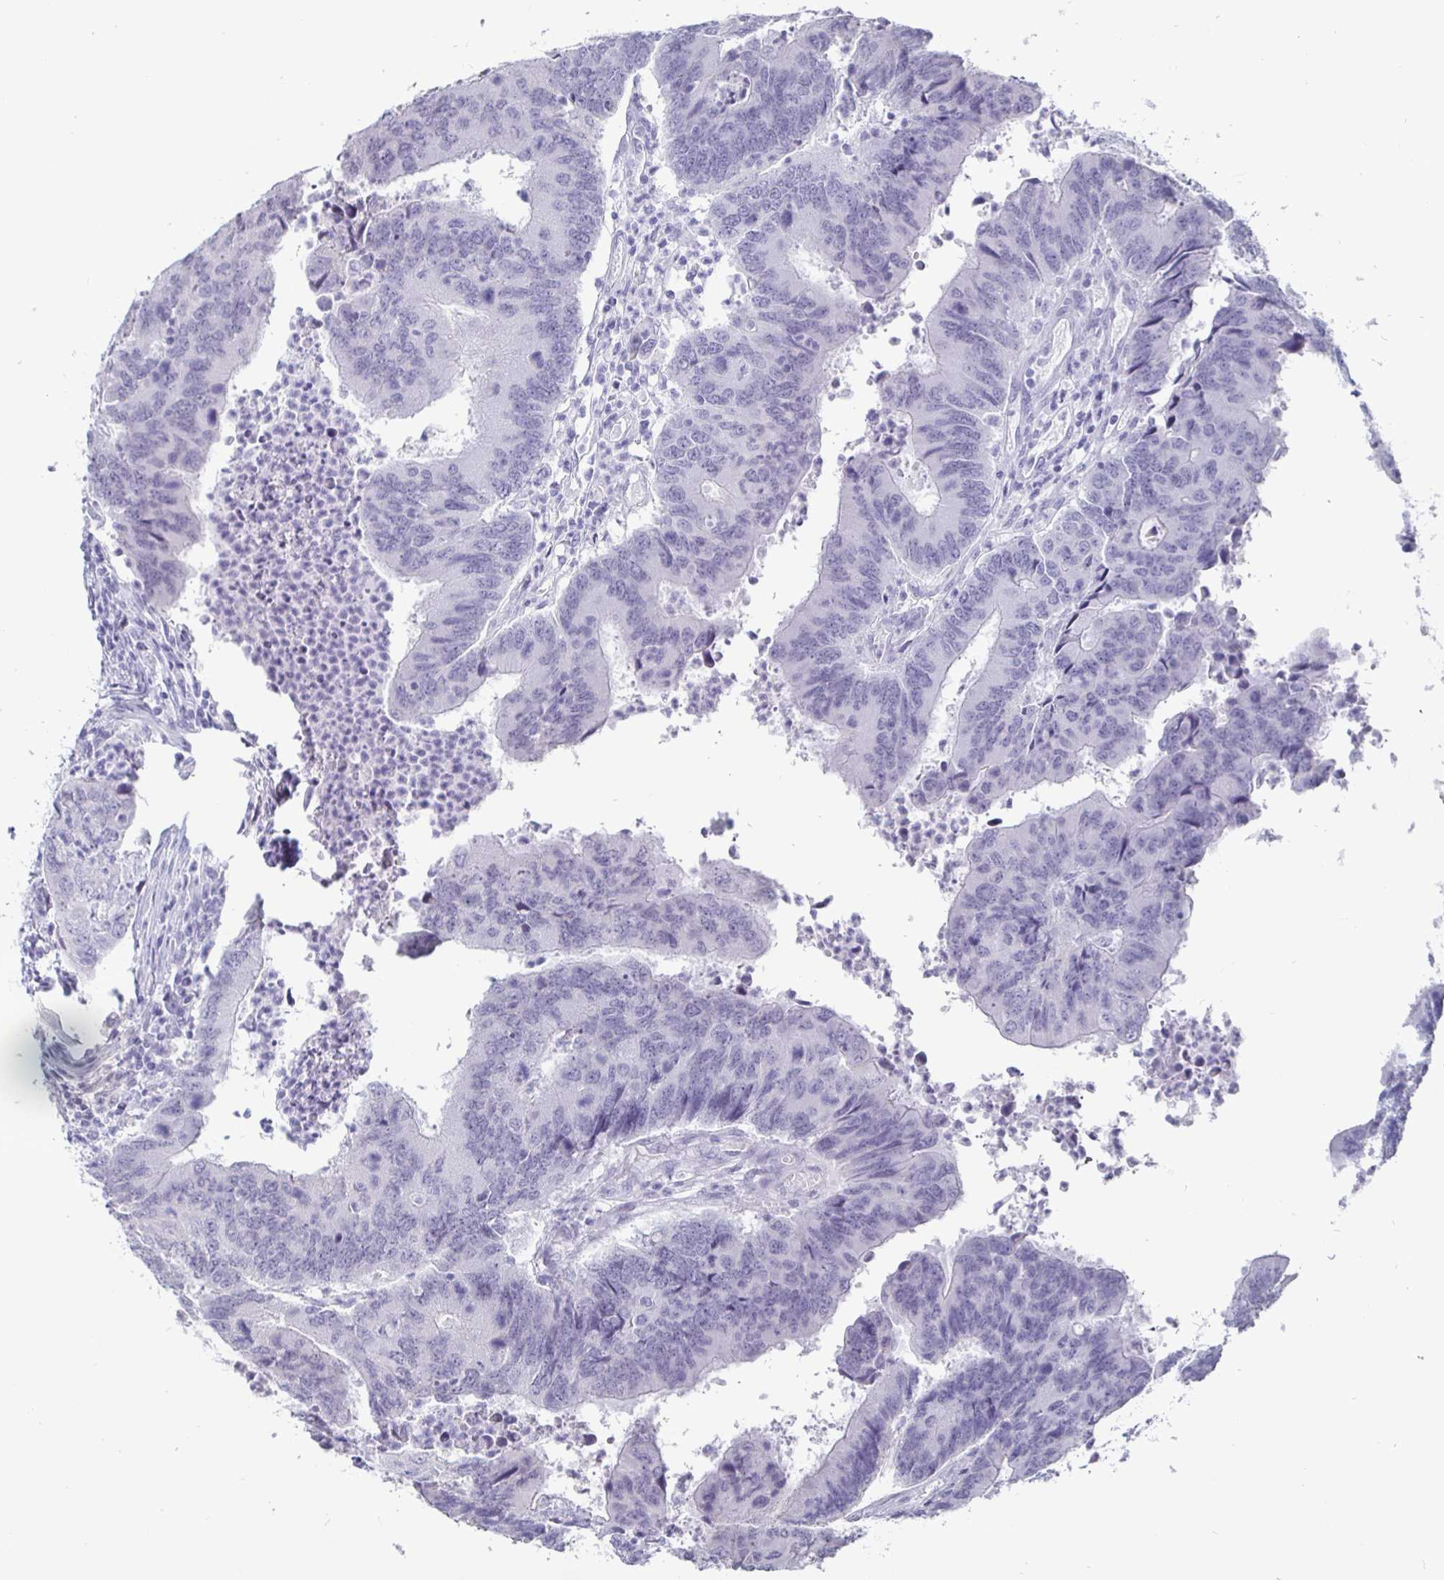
{"staining": {"intensity": "negative", "quantity": "none", "location": "none"}, "tissue": "colorectal cancer", "cell_type": "Tumor cells", "image_type": "cancer", "snomed": [{"axis": "morphology", "description": "Adenocarcinoma, NOS"}, {"axis": "topography", "description": "Colon"}], "caption": "Tumor cells are negative for protein expression in human adenocarcinoma (colorectal).", "gene": "OOSP2", "patient": {"sex": "female", "age": 67}}